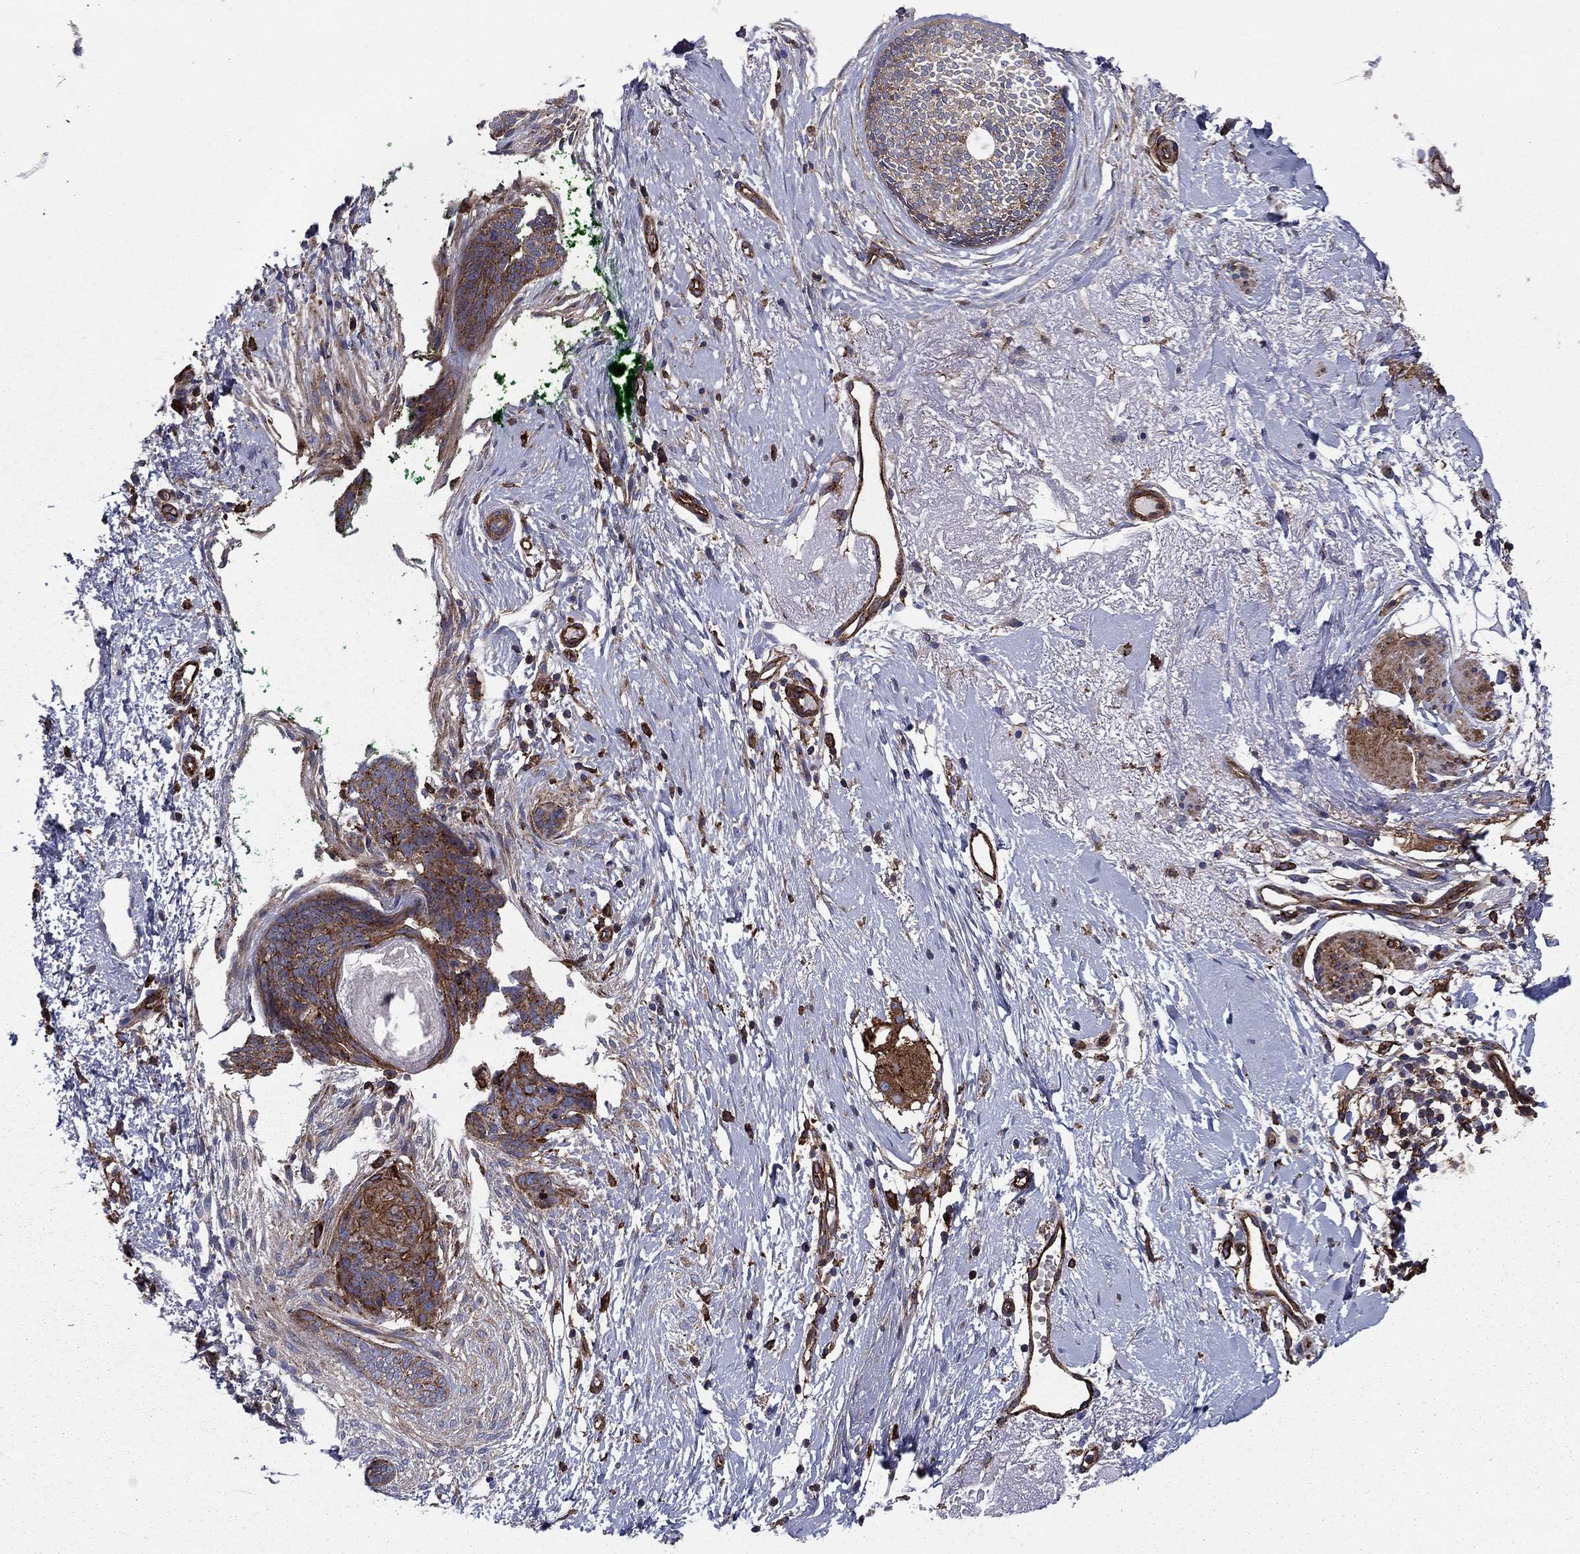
{"staining": {"intensity": "moderate", "quantity": "25%-75%", "location": "cytoplasmic/membranous"}, "tissue": "skin cancer", "cell_type": "Tumor cells", "image_type": "cancer", "snomed": [{"axis": "morphology", "description": "Basal cell carcinoma"}, {"axis": "topography", "description": "Skin"}], "caption": "IHC image of neoplastic tissue: human skin cancer (basal cell carcinoma) stained using IHC reveals medium levels of moderate protein expression localized specifically in the cytoplasmic/membranous of tumor cells, appearing as a cytoplasmic/membranous brown color.", "gene": "EHBP1L1", "patient": {"sex": "female", "age": 65}}